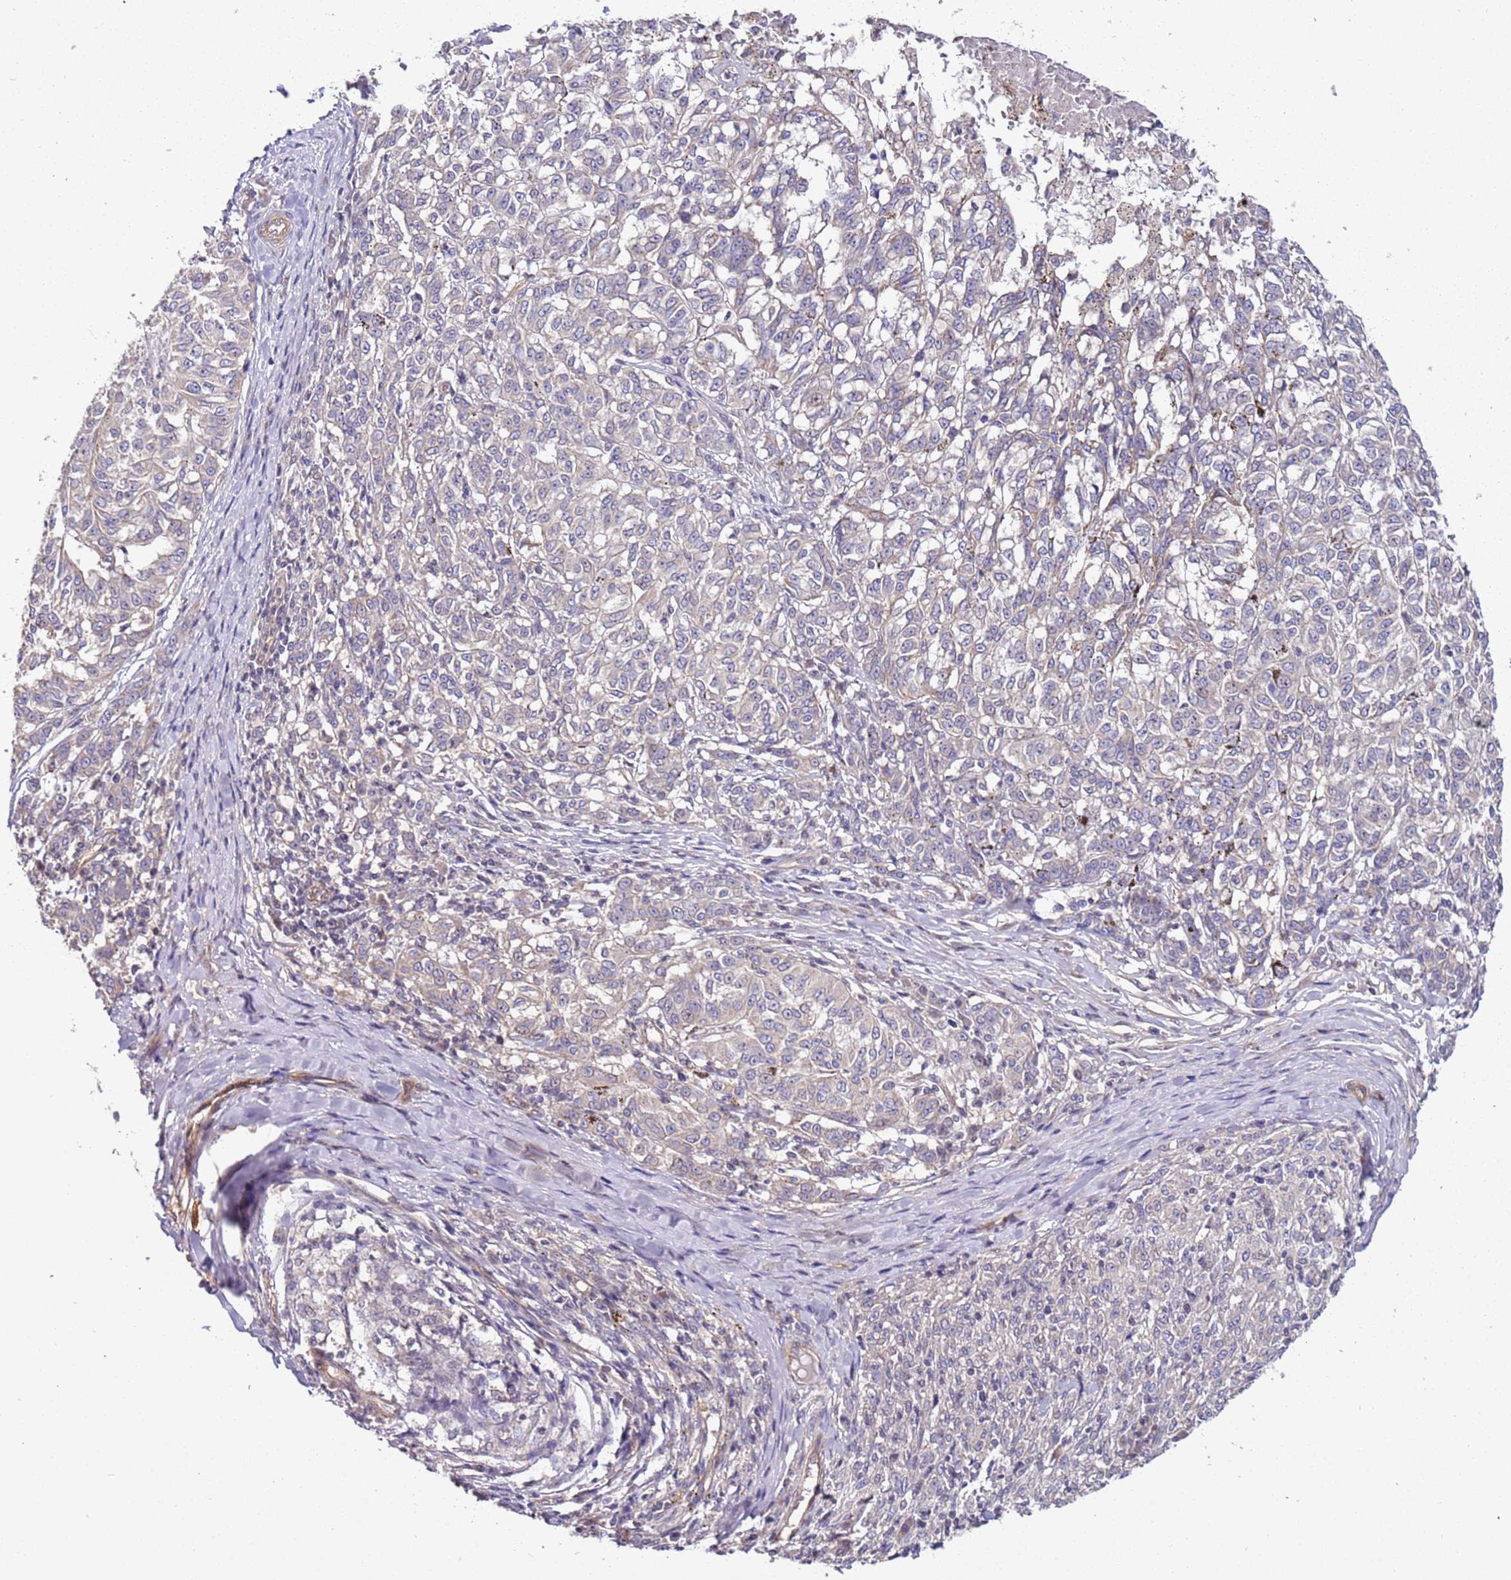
{"staining": {"intensity": "negative", "quantity": "none", "location": "none"}, "tissue": "melanoma", "cell_type": "Tumor cells", "image_type": "cancer", "snomed": [{"axis": "morphology", "description": "Malignant melanoma, NOS"}, {"axis": "topography", "description": "Skin"}], "caption": "Melanoma was stained to show a protein in brown. There is no significant expression in tumor cells.", "gene": "LAMB4", "patient": {"sex": "female", "age": 72}}